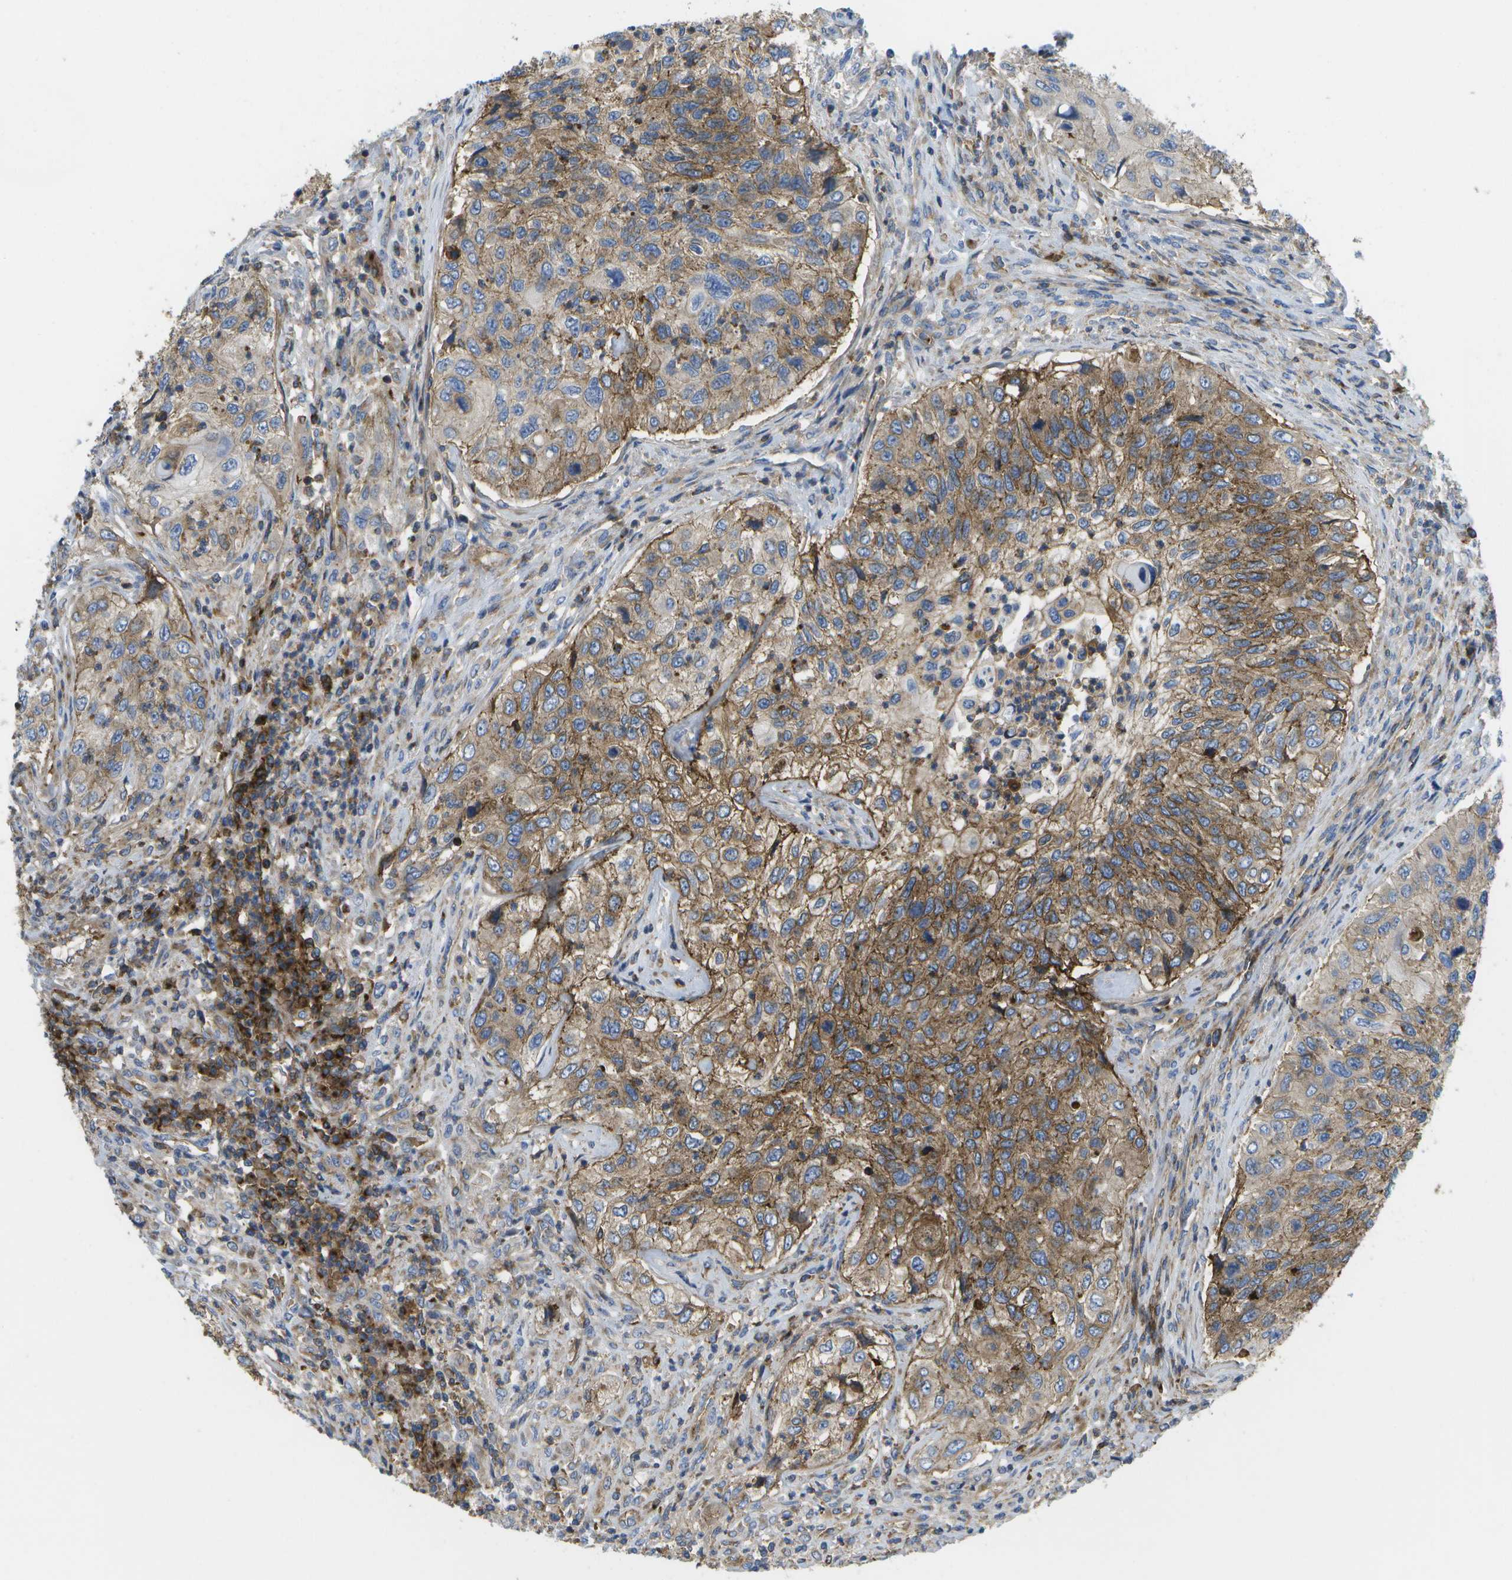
{"staining": {"intensity": "moderate", "quantity": ">75%", "location": "cytoplasmic/membranous"}, "tissue": "urothelial cancer", "cell_type": "Tumor cells", "image_type": "cancer", "snomed": [{"axis": "morphology", "description": "Urothelial carcinoma, High grade"}, {"axis": "topography", "description": "Urinary bladder"}], "caption": "Urothelial carcinoma (high-grade) stained with DAB (3,3'-diaminobenzidine) immunohistochemistry (IHC) shows medium levels of moderate cytoplasmic/membranous expression in approximately >75% of tumor cells. The staining was performed using DAB, with brown indicating positive protein expression. Nuclei are stained blue with hematoxylin.", "gene": "BST2", "patient": {"sex": "female", "age": 60}}